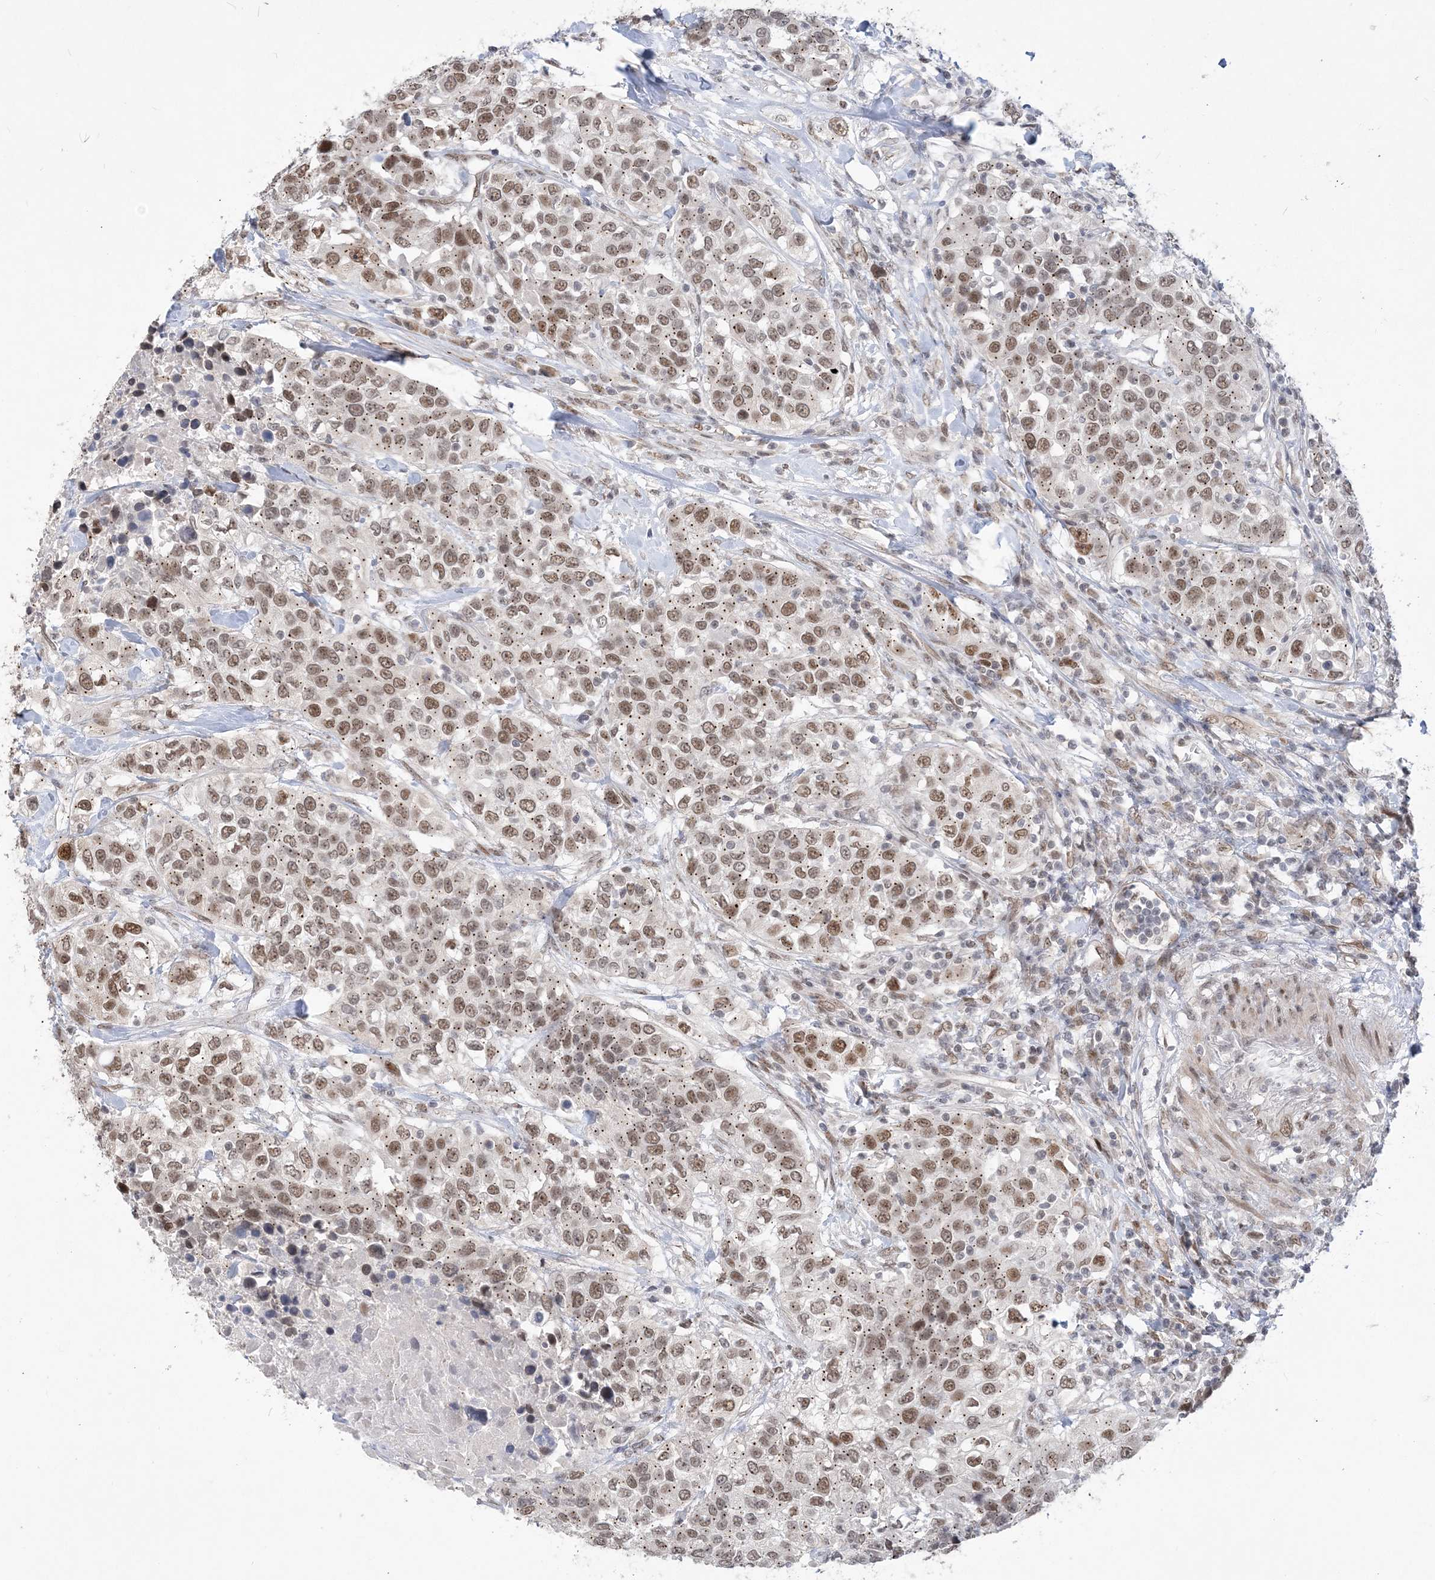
{"staining": {"intensity": "moderate", "quantity": ">75%", "location": "nuclear"}, "tissue": "urothelial cancer", "cell_type": "Tumor cells", "image_type": "cancer", "snomed": [{"axis": "morphology", "description": "Urothelial carcinoma, High grade"}, {"axis": "topography", "description": "Urinary bladder"}], "caption": "Immunohistochemistry (IHC) of high-grade urothelial carcinoma reveals medium levels of moderate nuclear expression in approximately >75% of tumor cells. (IHC, brightfield microscopy, high magnification).", "gene": "WAC", "patient": {"sex": "female", "age": 80}}